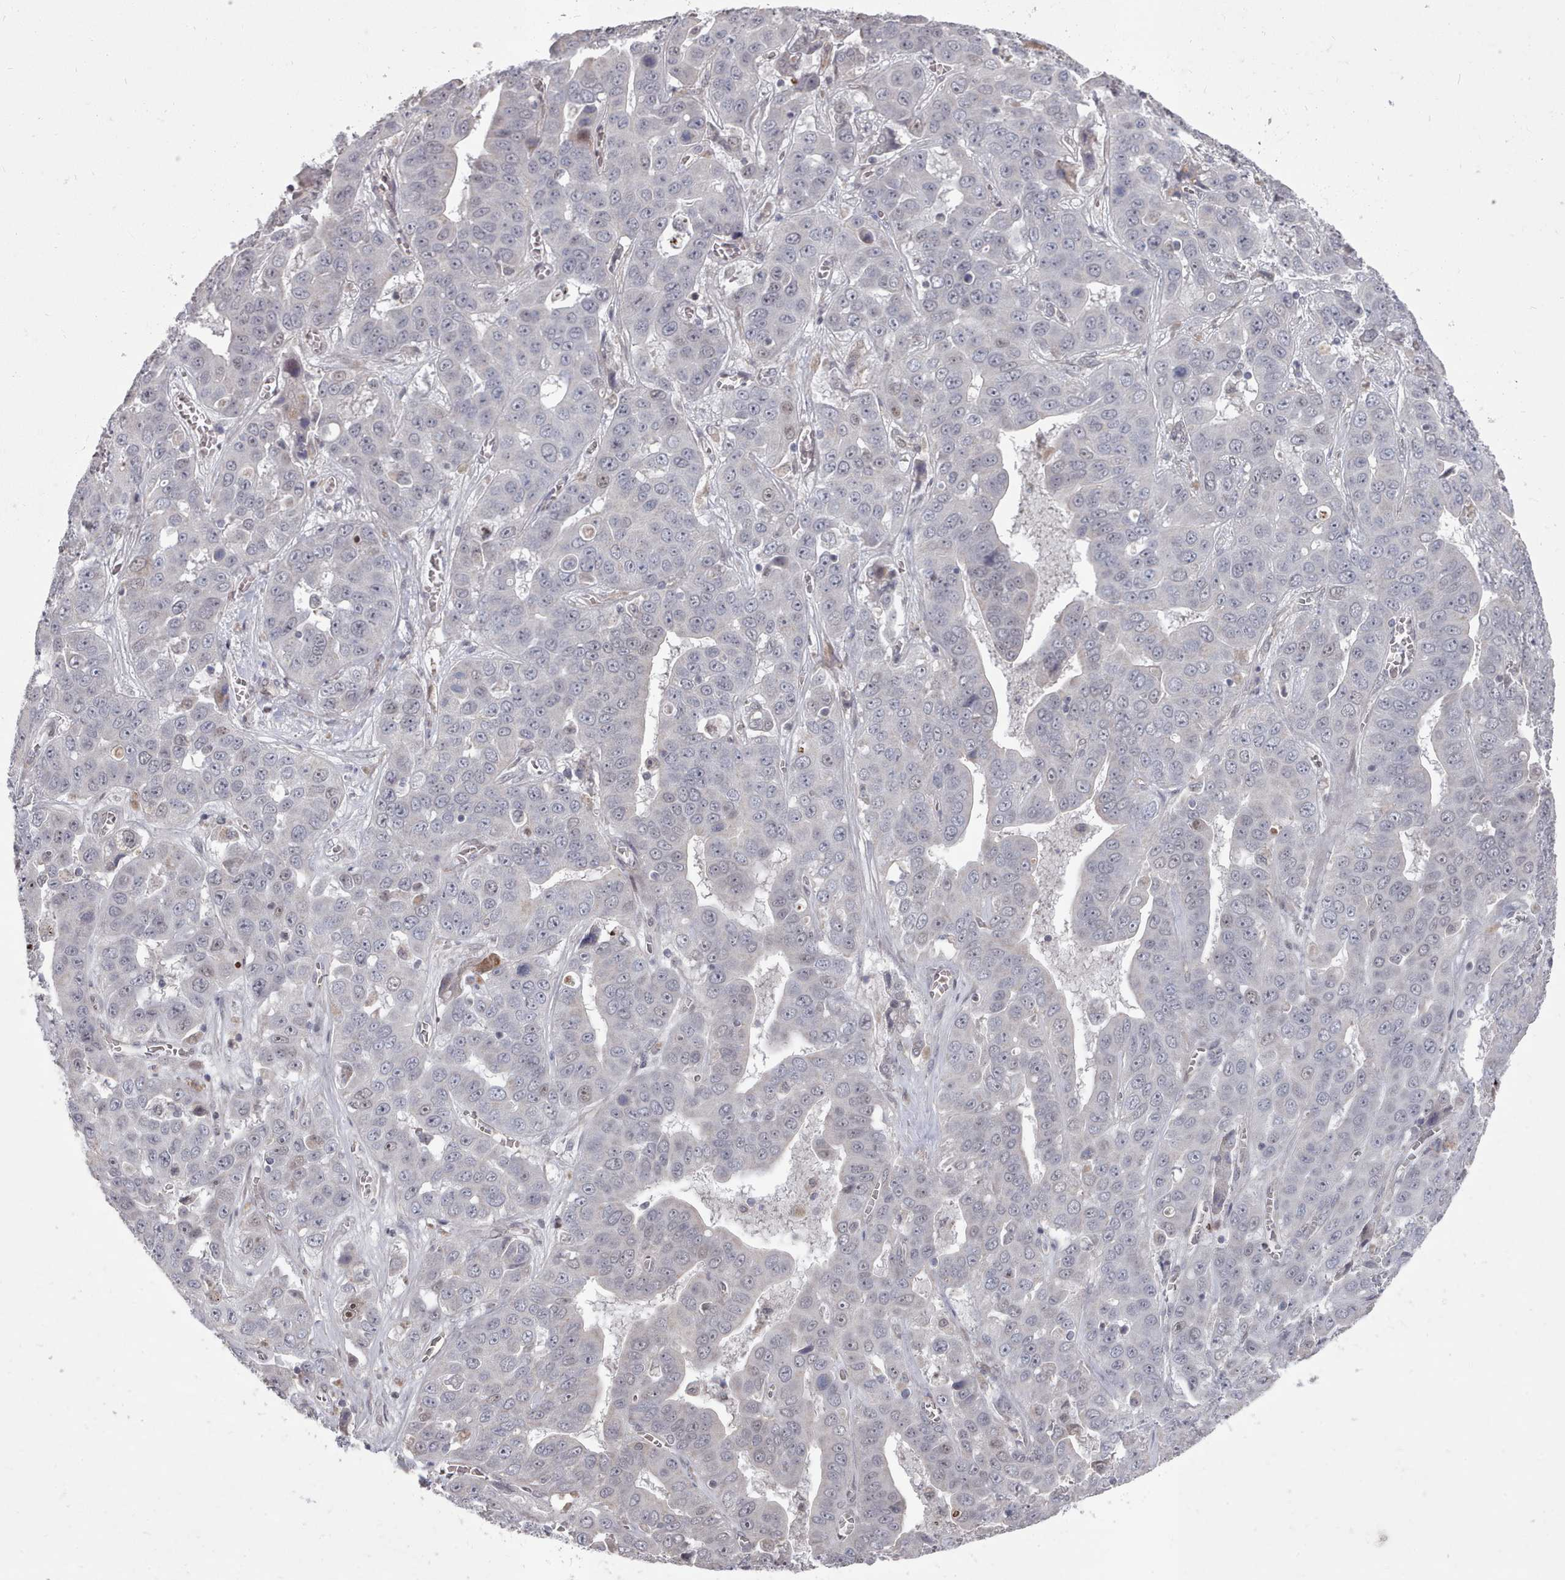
{"staining": {"intensity": "negative", "quantity": "none", "location": "none"}, "tissue": "liver cancer", "cell_type": "Tumor cells", "image_type": "cancer", "snomed": [{"axis": "morphology", "description": "Cholangiocarcinoma"}, {"axis": "topography", "description": "Liver"}], "caption": "An image of liver cancer stained for a protein demonstrates no brown staining in tumor cells.", "gene": "CPSF4", "patient": {"sex": "female", "age": 52}}